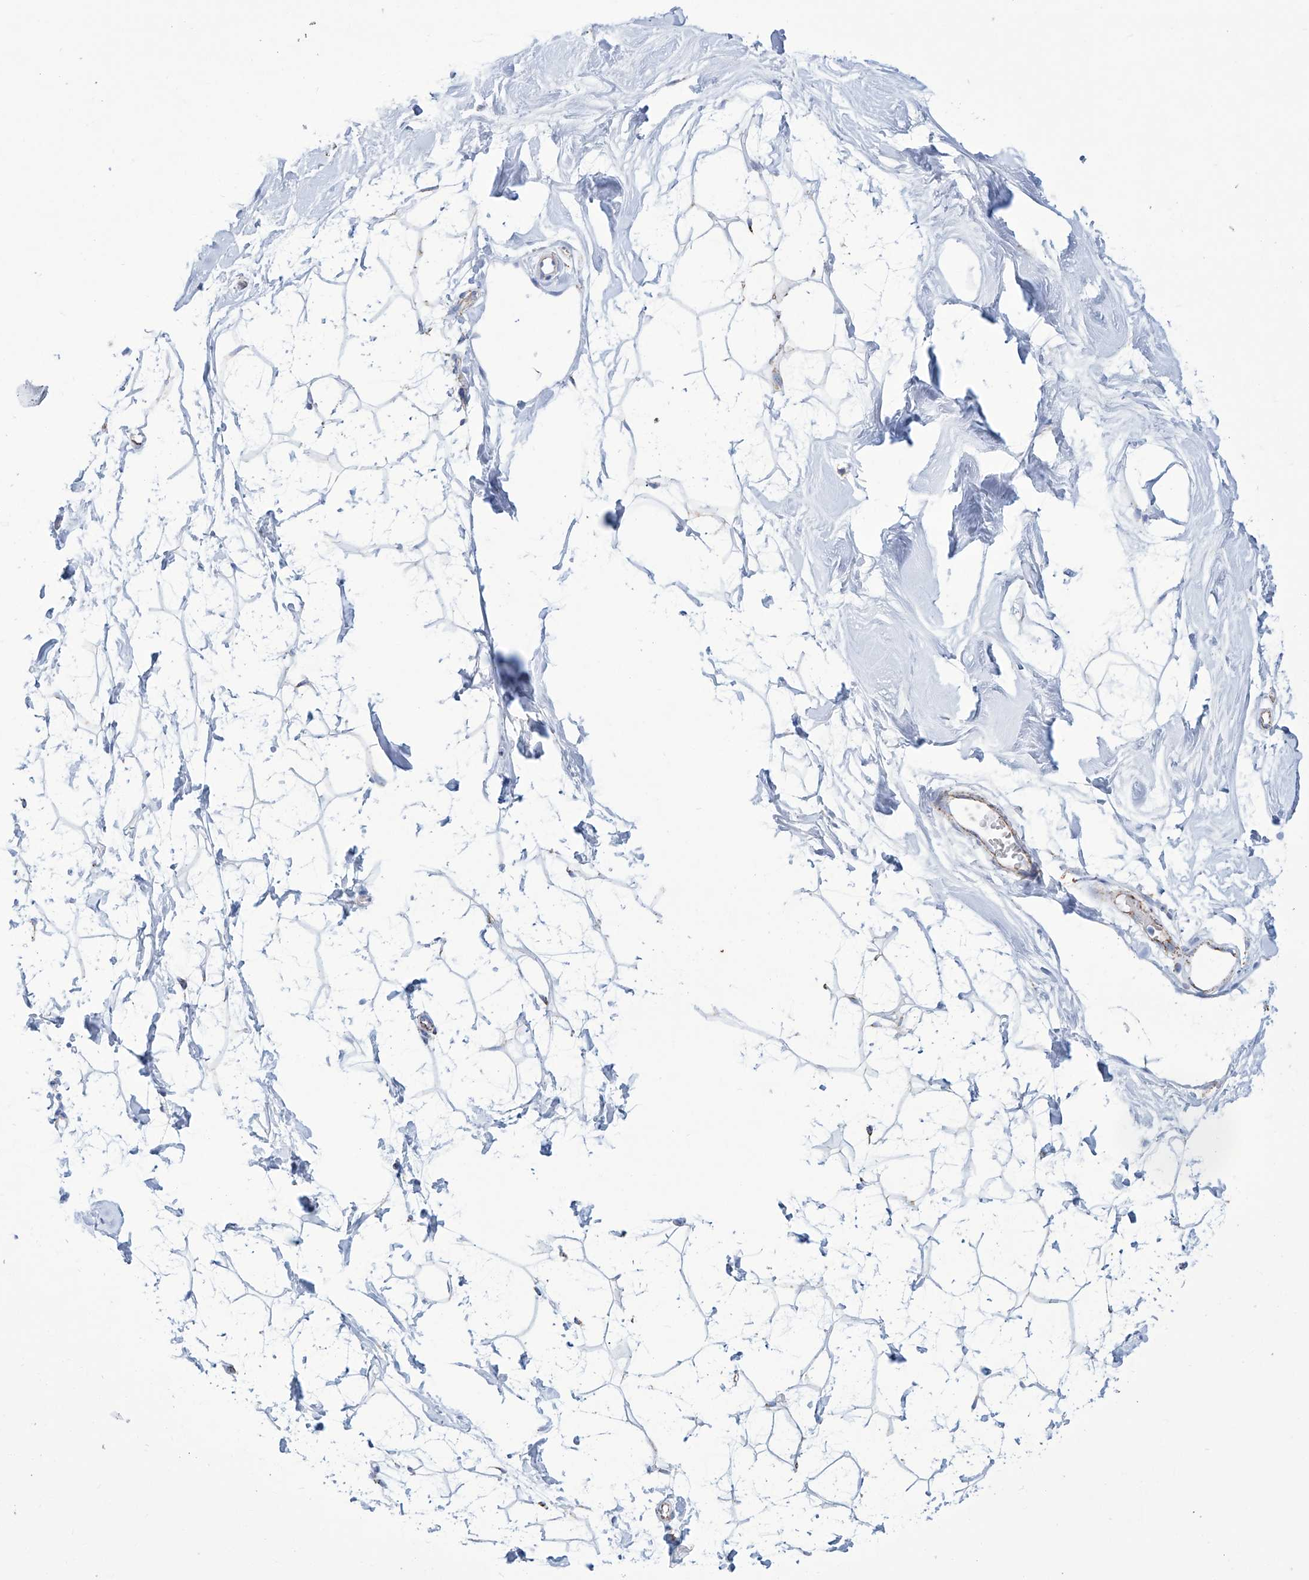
{"staining": {"intensity": "negative", "quantity": "none", "location": "none"}, "tissue": "breast", "cell_type": "Adipocytes", "image_type": "normal", "snomed": [{"axis": "morphology", "description": "Normal tissue, NOS"}, {"axis": "topography", "description": "Breast"}], "caption": "DAB (3,3'-diaminobenzidine) immunohistochemical staining of benign breast reveals no significant positivity in adipocytes.", "gene": "ALDH6A1", "patient": {"sex": "female", "age": 26}}